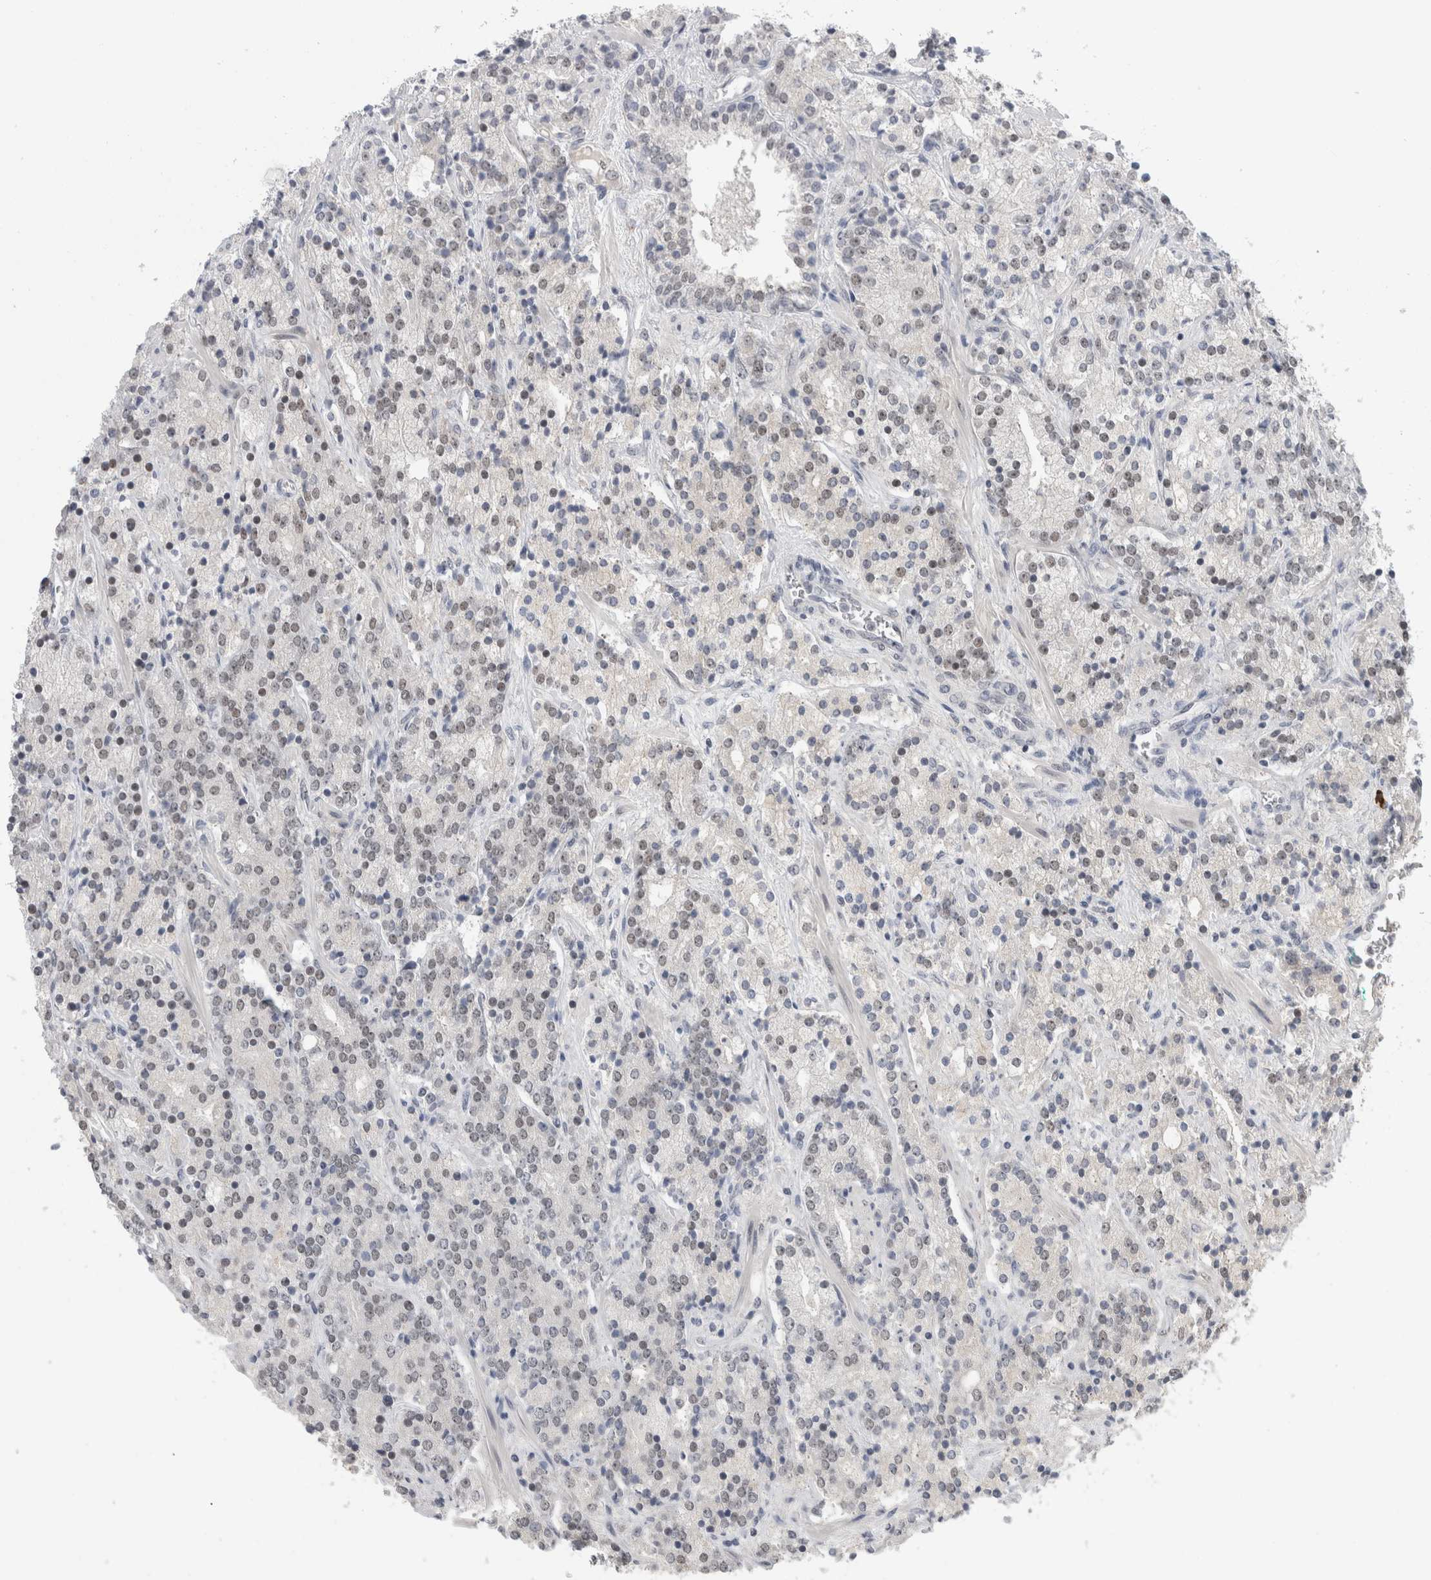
{"staining": {"intensity": "moderate", "quantity": "25%-75%", "location": "nuclear"}, "tissue": "prostate cancer", "cell_type": "Tumor cells", "image_type": "cancer", "snomed": [{"axis": "morphology", "description": "Adenocarcinoma, High grade"}, {"axis": "topography", "description": "Prostate"}], "caption": "The histopathology image exhibits staining of prostate high-grade adenocarcinoma, revealing moderate nuclear protein staining (brown color) within tumor cells. (brown staining indicates protein expression, while blue staining denotes nuclei).", "gene": "ZNF24", "patient": {"sex": "male", "age": 71}}